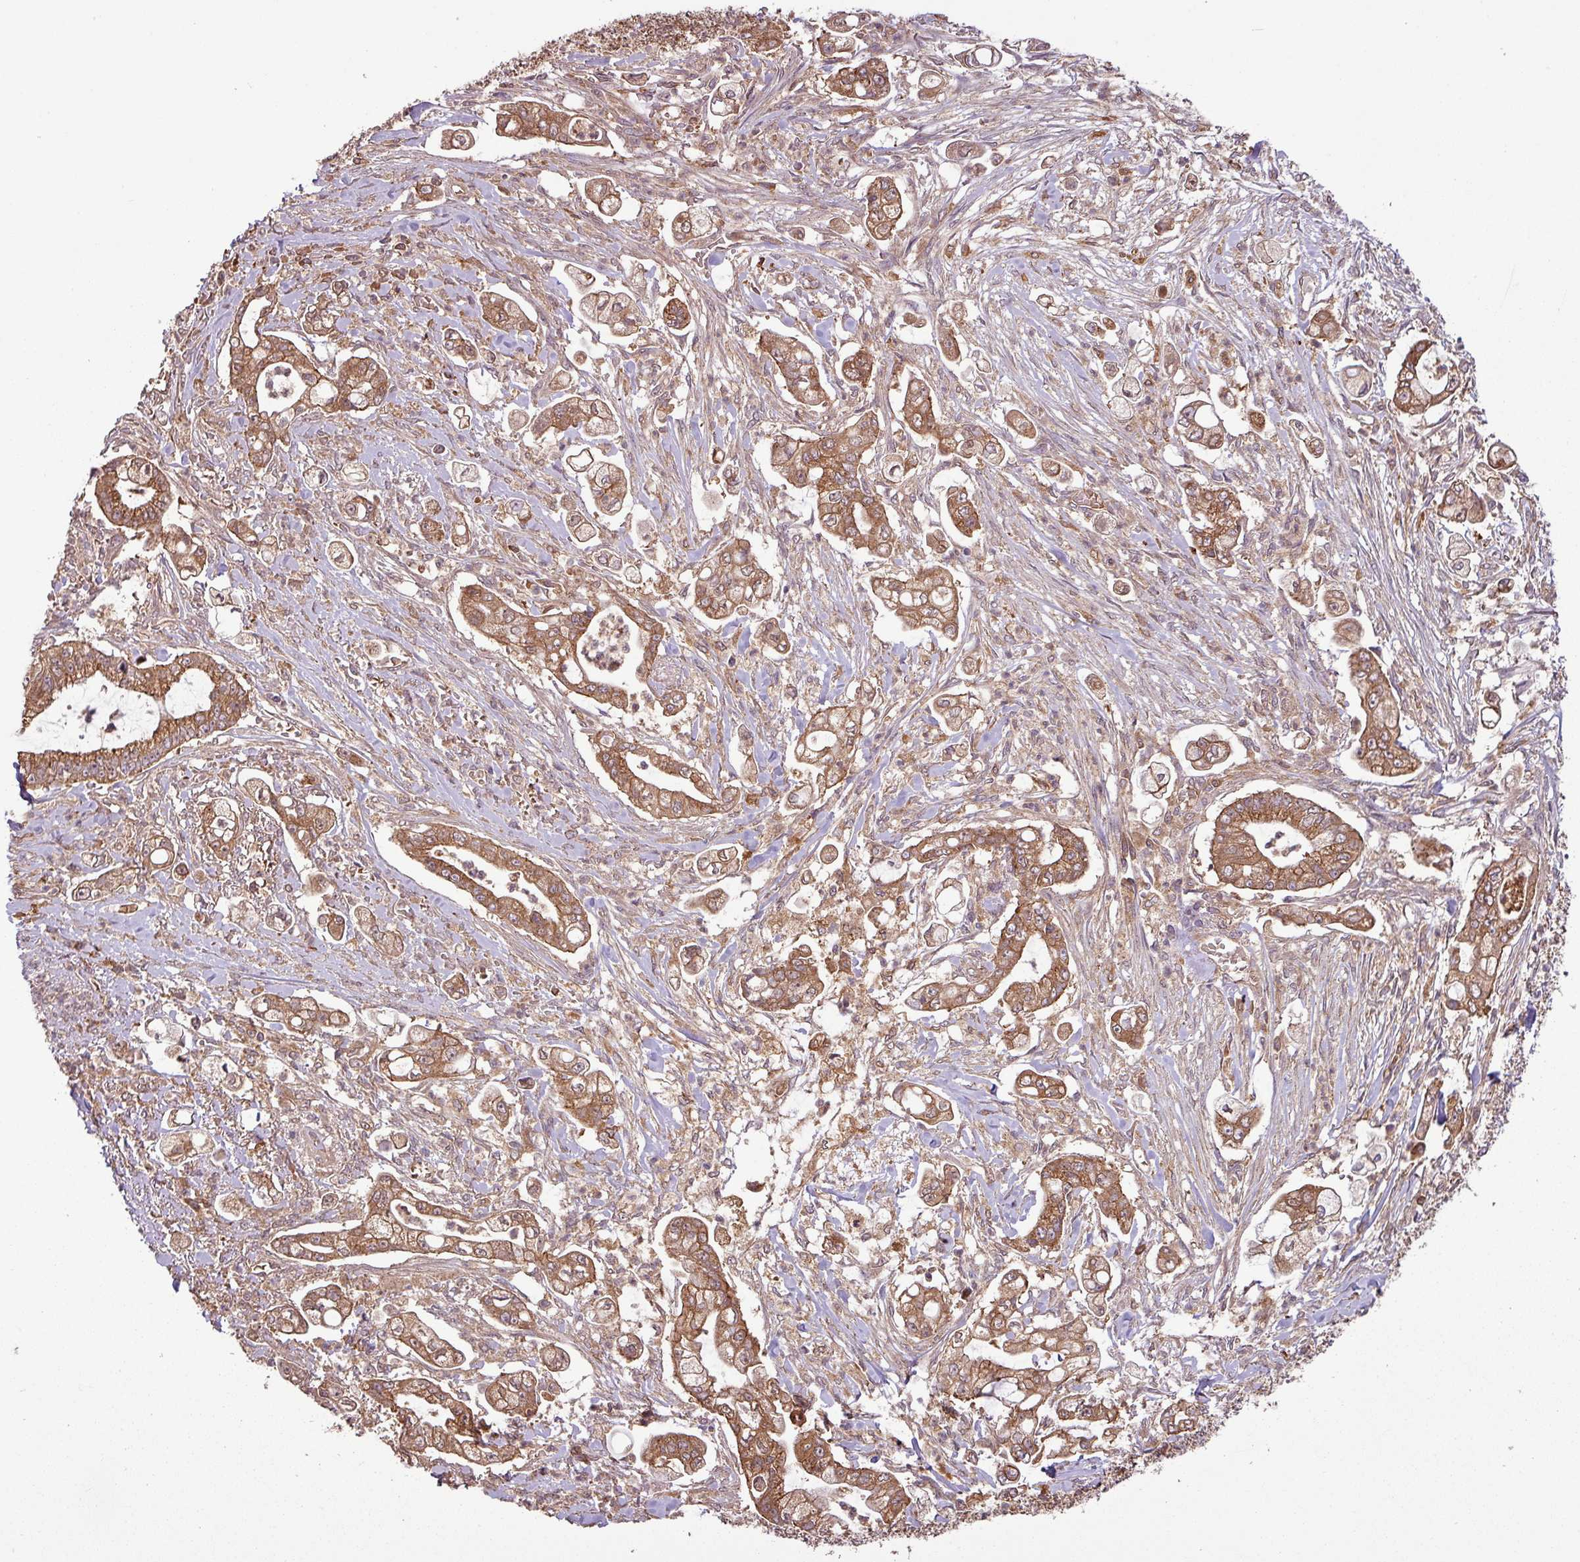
{"staining": {"intensity": "moderate", "quantity": ">75%", "location": "cytoplasmic/membranous"}, "tissue": "pancreatic cancer", "cell_type": "Tumor cells", "image_type": "cancer", "snomed": [{"axis": "morphology", "description": "Adenocarcinoma, NOS"}, {"axis": "topography", "description": "Pancreas"}], "caption": "Immunohistochemical staining of human pancreatic cancer exhibits medium levels of moderate cytoplasmic/membranous positivity in about >75% of tumor cells. (DAB (3,3'-diaminobenzidine) IHC with brightfield microscopy, high magnification).", "gene": "NT5C3A", "patient": {"sex": "female", "age": 69}}